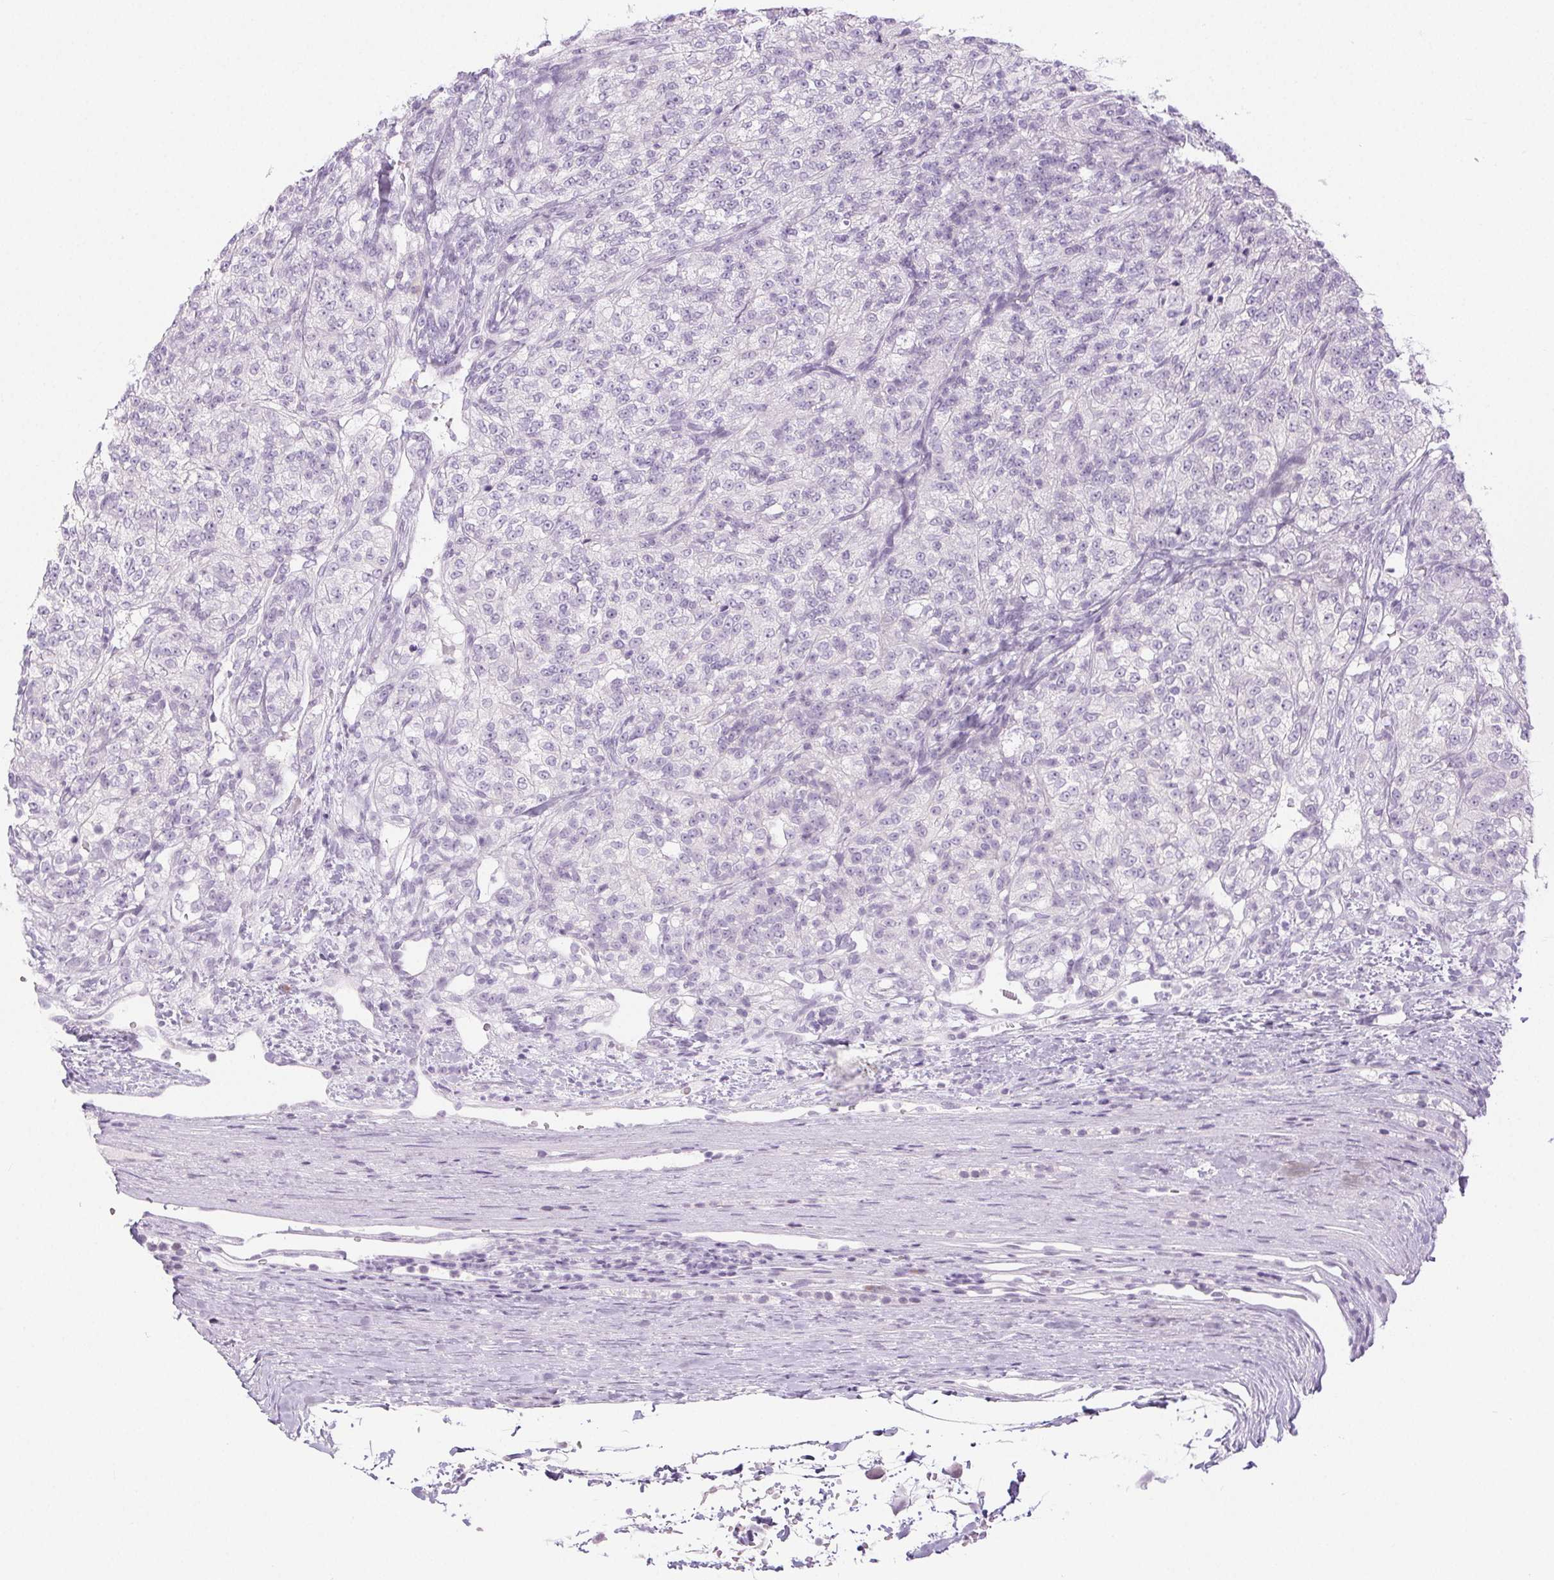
{"staining": {"intensity": "negative", "quantity": "none", "location": "none"}, "tissue": "renal cancer", "cell_type": "Tumor cells", "image_type": "cancer", "snomed": [{"axis": "morphology", "description": "Adenocarcinoma, NOS"}, {"axis": "topography", "description": "Kidney"}], "caption": "The photomicrograph demonstrates no staining of tumor cells in renal adenocarcinoma. (DAB immunohistochemistry visualized using brightfield microscopy, high magnification).", "gene": "PI3", "patient": {"sex": "female", "age": 63}}